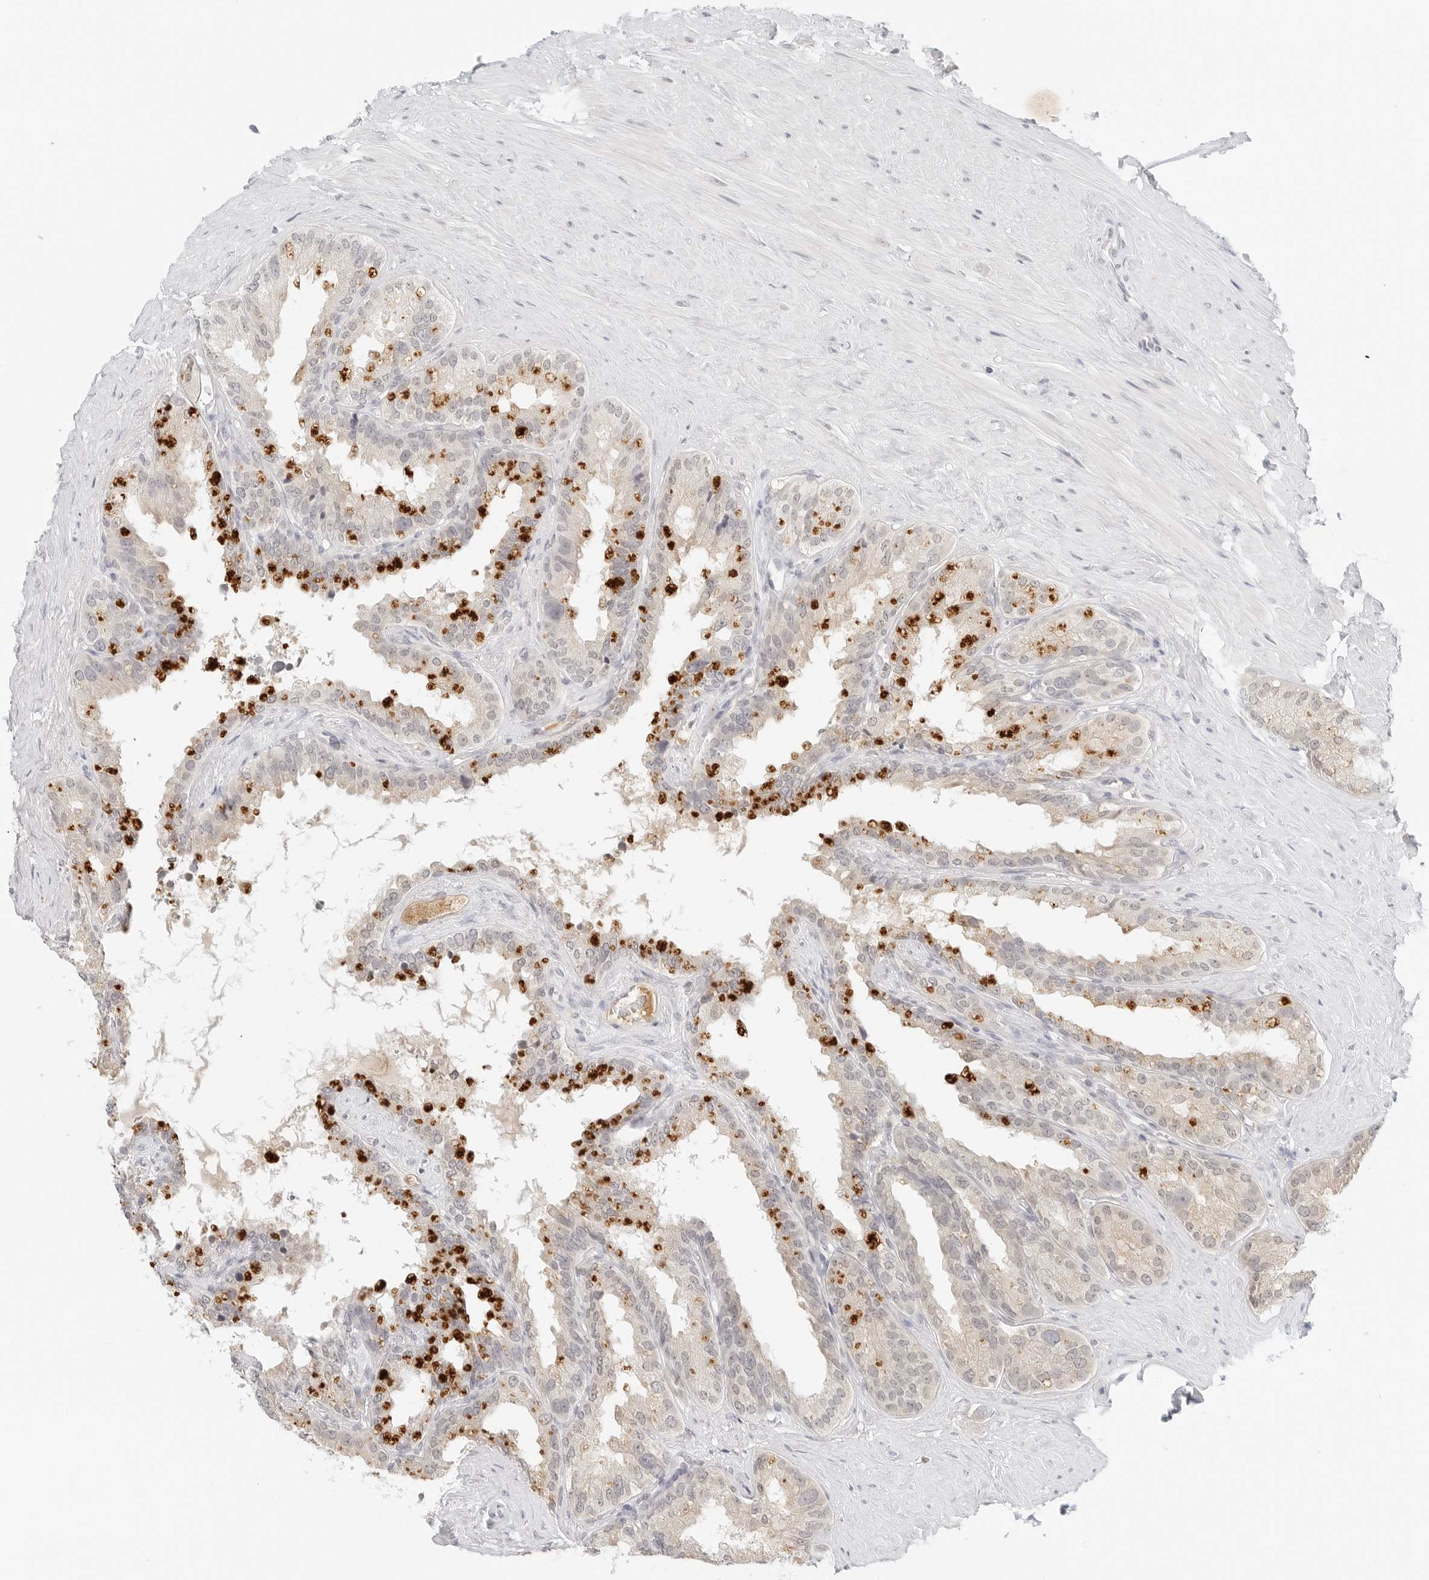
{"staining": {"intensity": "negative", "quantity": "none", "location": "none"}, "tissue": "seminal vesicle", "cell_type": "Glandular cells", "image_type": "normal", "snomed": [{"axis": "morphology", "description": "Normal tissue, NOS"}, {"axis": "topography", "description": "Seminal veicle"}], "caption": "Immunohistochemistry (IHC) histopathology image of unremarkable seminal vesicle stained for a protein (brown), which shows no staining in glandular cells.", "gene": "NEO1", "patient": {"sex": "male", "age": 80}}